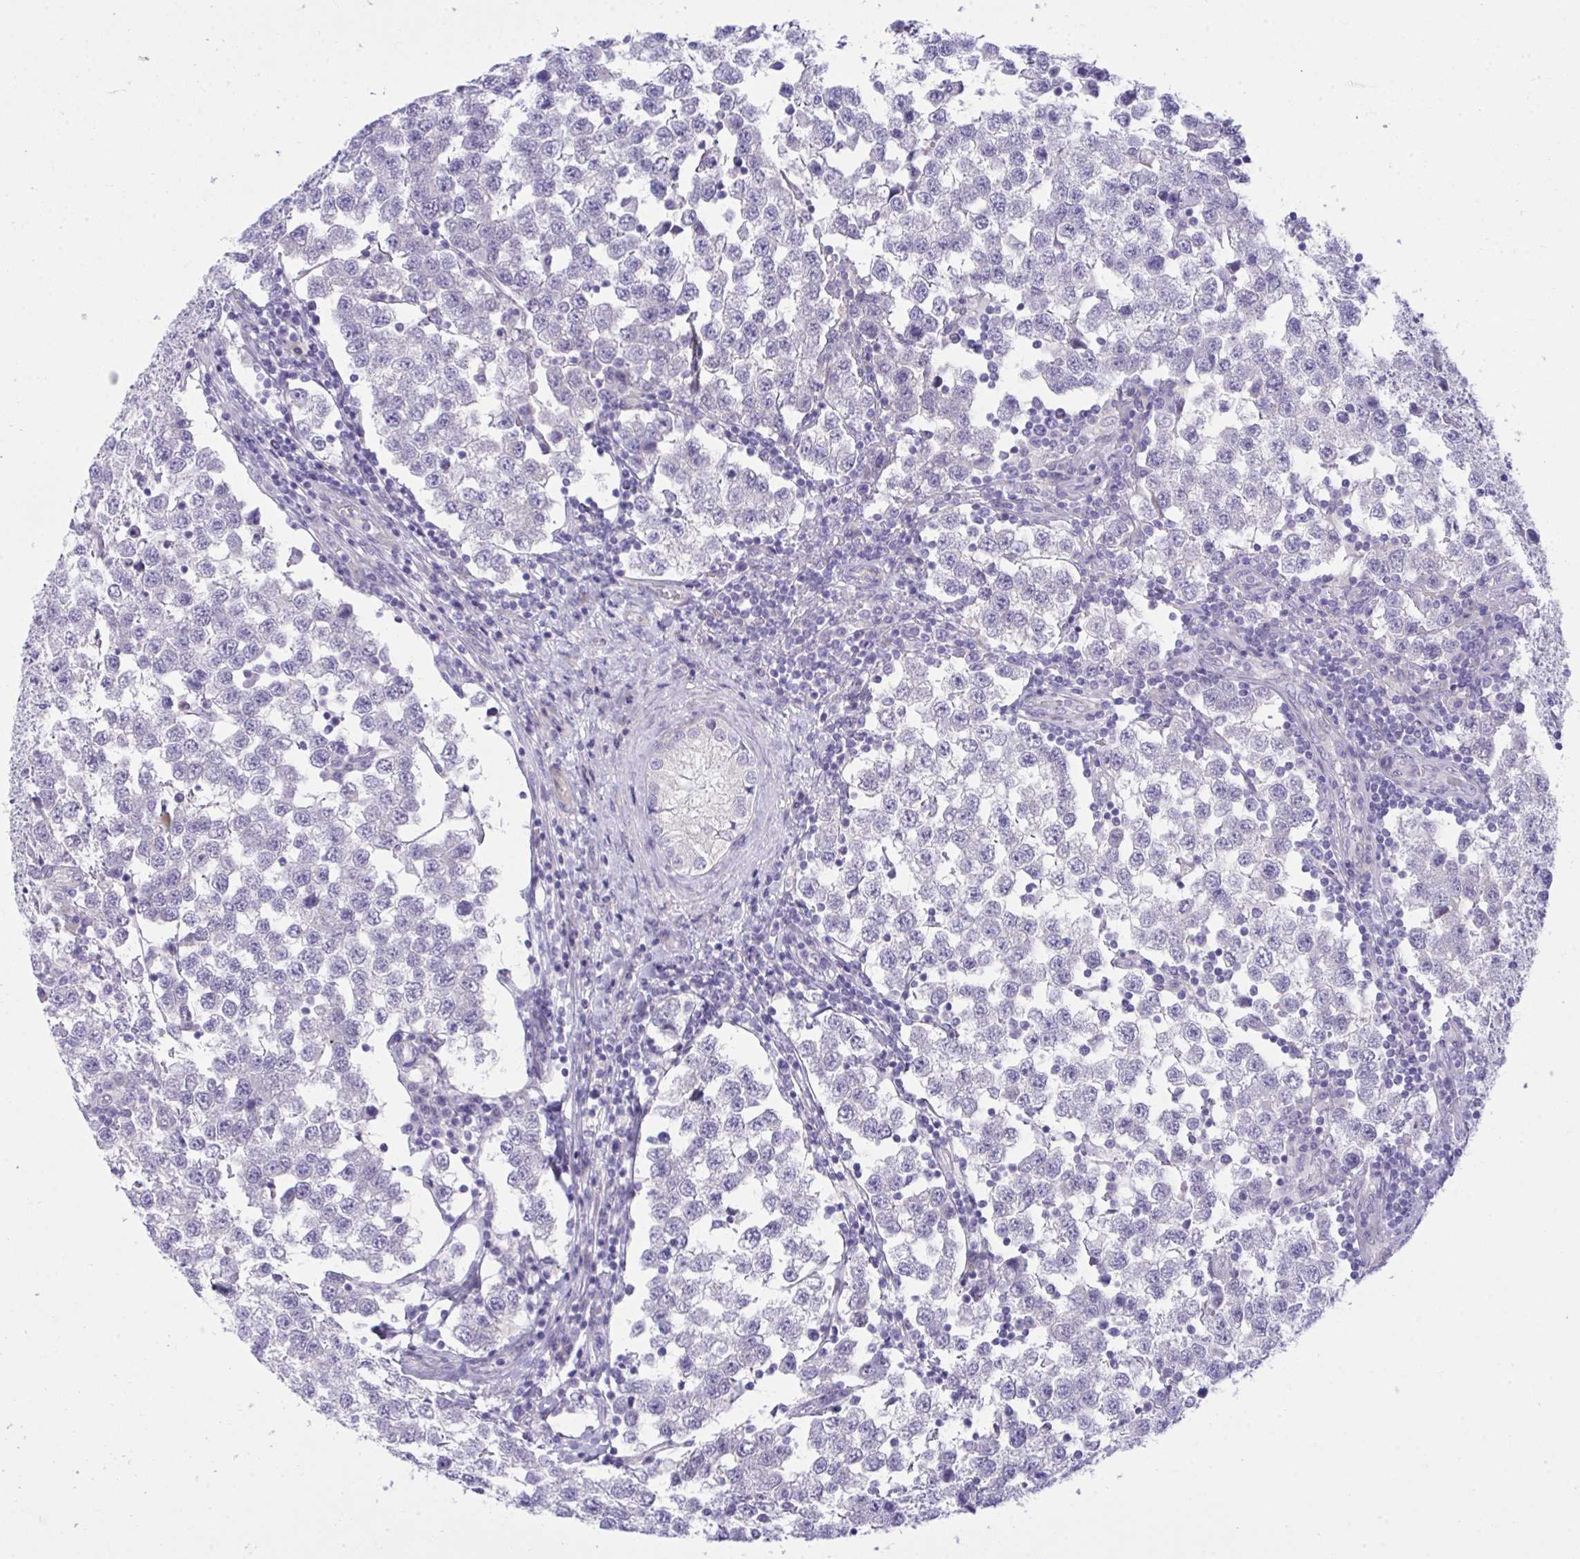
{"staining": {"intensity": "negative", "quantity": "none", "location": "none"}, "tissue": "testis cancer", "cell_type": "Tumor cells", "image_type": "cancer", "snomed": [{"axis": "morphology", "description": "Seminoma, NOS"}, {"axis": "topography", "description": "Testis"}], "caption": "Immunohistochemistry histopathology image of neoplastic tissue: human testis cancer (seminoma) stained with DAB (3,3'-diaminobenzidine) reveals no significant protein staining in tumor cells.", "gene": "MED9", "patient": {"sex": "male", "age": 34}}